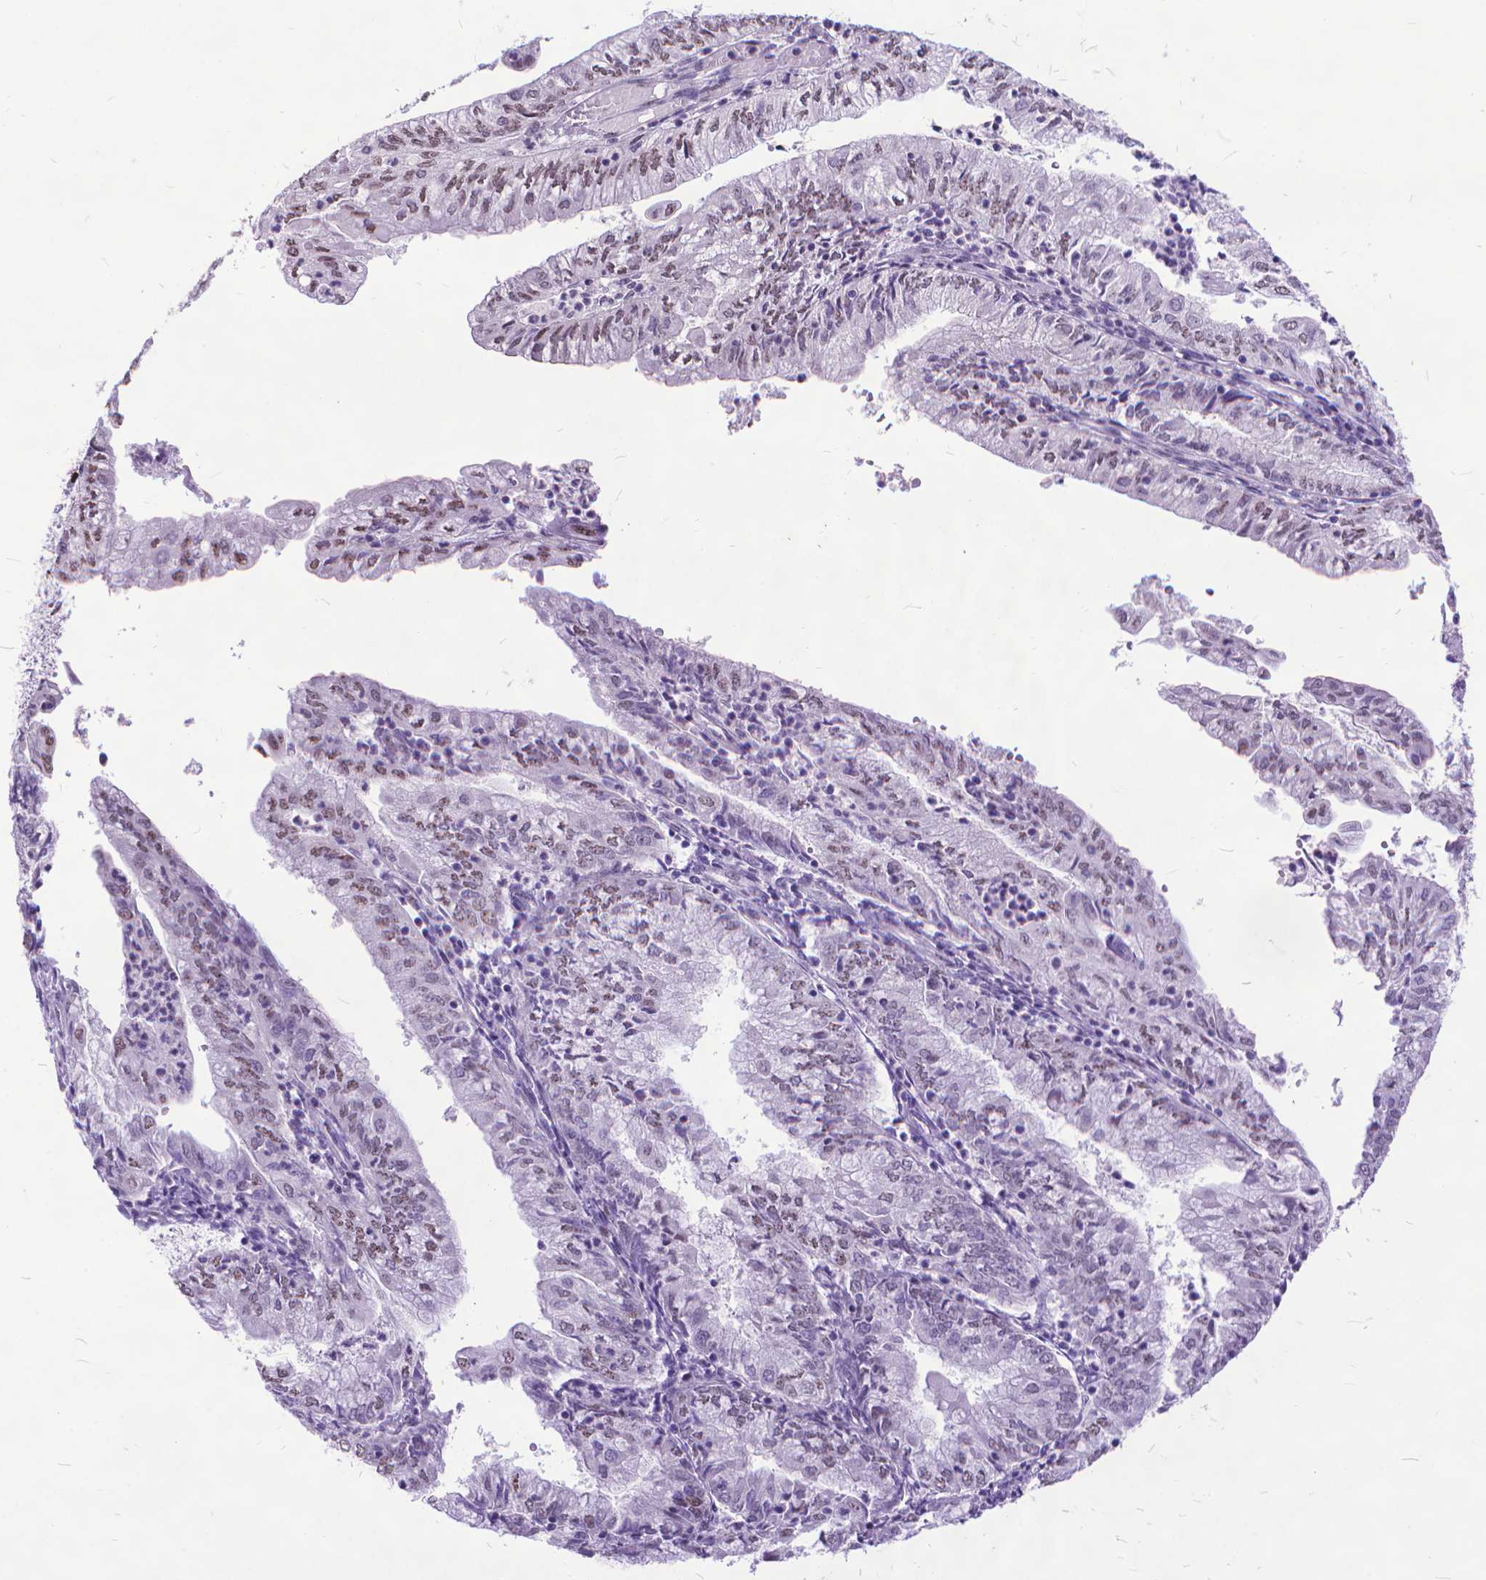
{"staining": {"intensity": "weak", "quantity": "25%-75%", "location": "nuclear"}, "tissue": "endometrial cancer", "cell_type": "Tumor cells", "image_type": "cancer", "snomed": [{"axis": "morphology", "description": "Adenocarcinoma, NOS"}, {"axis": "topography", "description": "Endometrium"}], "caption": "Human endometrial cancer (adenocarcinoma) stained for a protein (brown) shows weak nuclear positive positivity in about 25%-75% of tumor cells.", "gene": "POLE4", "patient": {"sex": "female", "age": 55}}